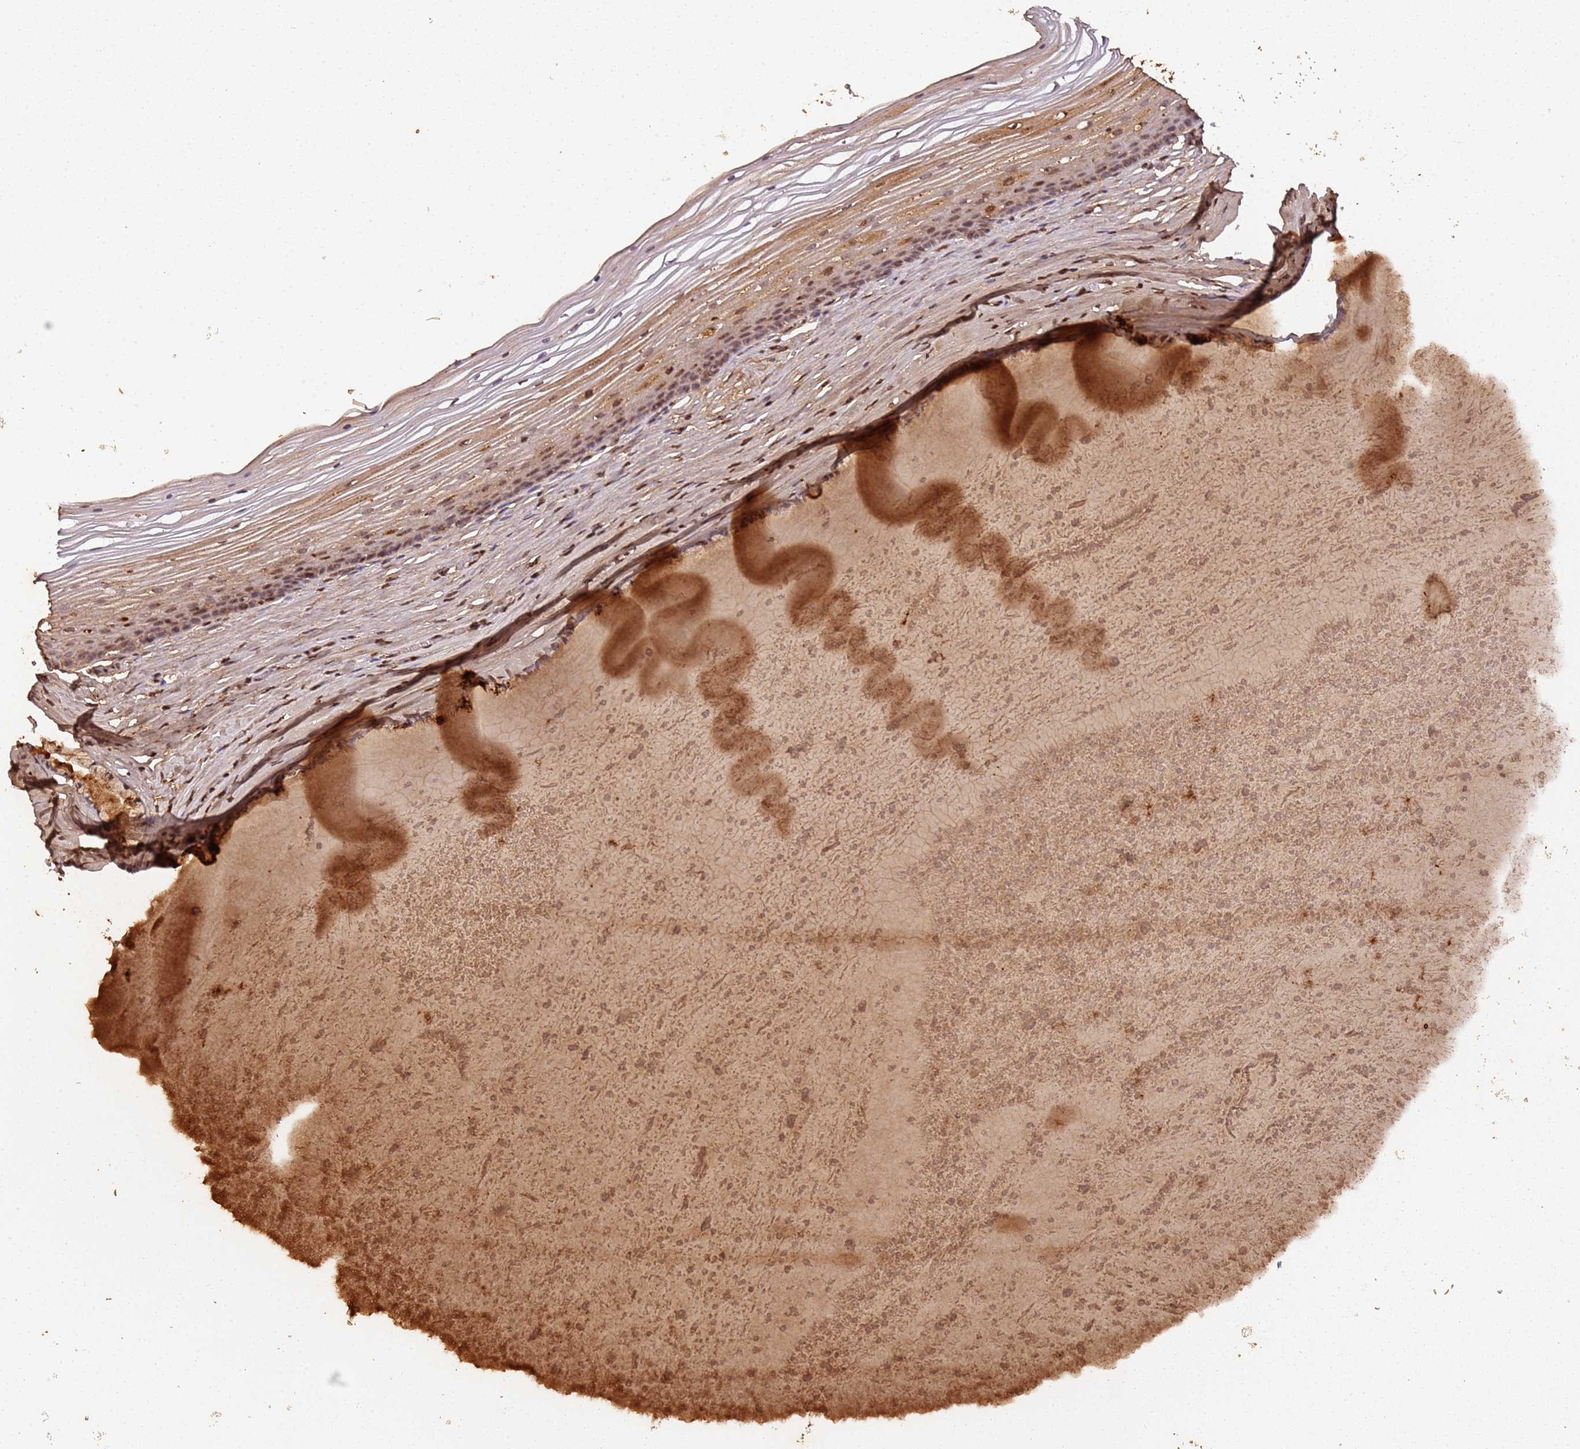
{"staining": {"intensity": "moderate", "quantity": ">75%", "location": "cytoplasmic/membranous,nuclear"}, "tissue": "vagina", "cell_type": "Squamous epithelial cells", "image_type": "normal", "snomed": [{"axis": "morphology", "description": "Normal tissue, NOS"}, {"axis": "topography", "description": "Vagina"}, {"axis": "topography", "description": "Cervix"}], "caption": "Squamous epithelial cells reveal moderate cytoplasmic/membranous,nuclear expression in approximately >75% of cells in benign vagina.", "gene": "COL1A2", "patient": {"sex": "female", "age": 40}}